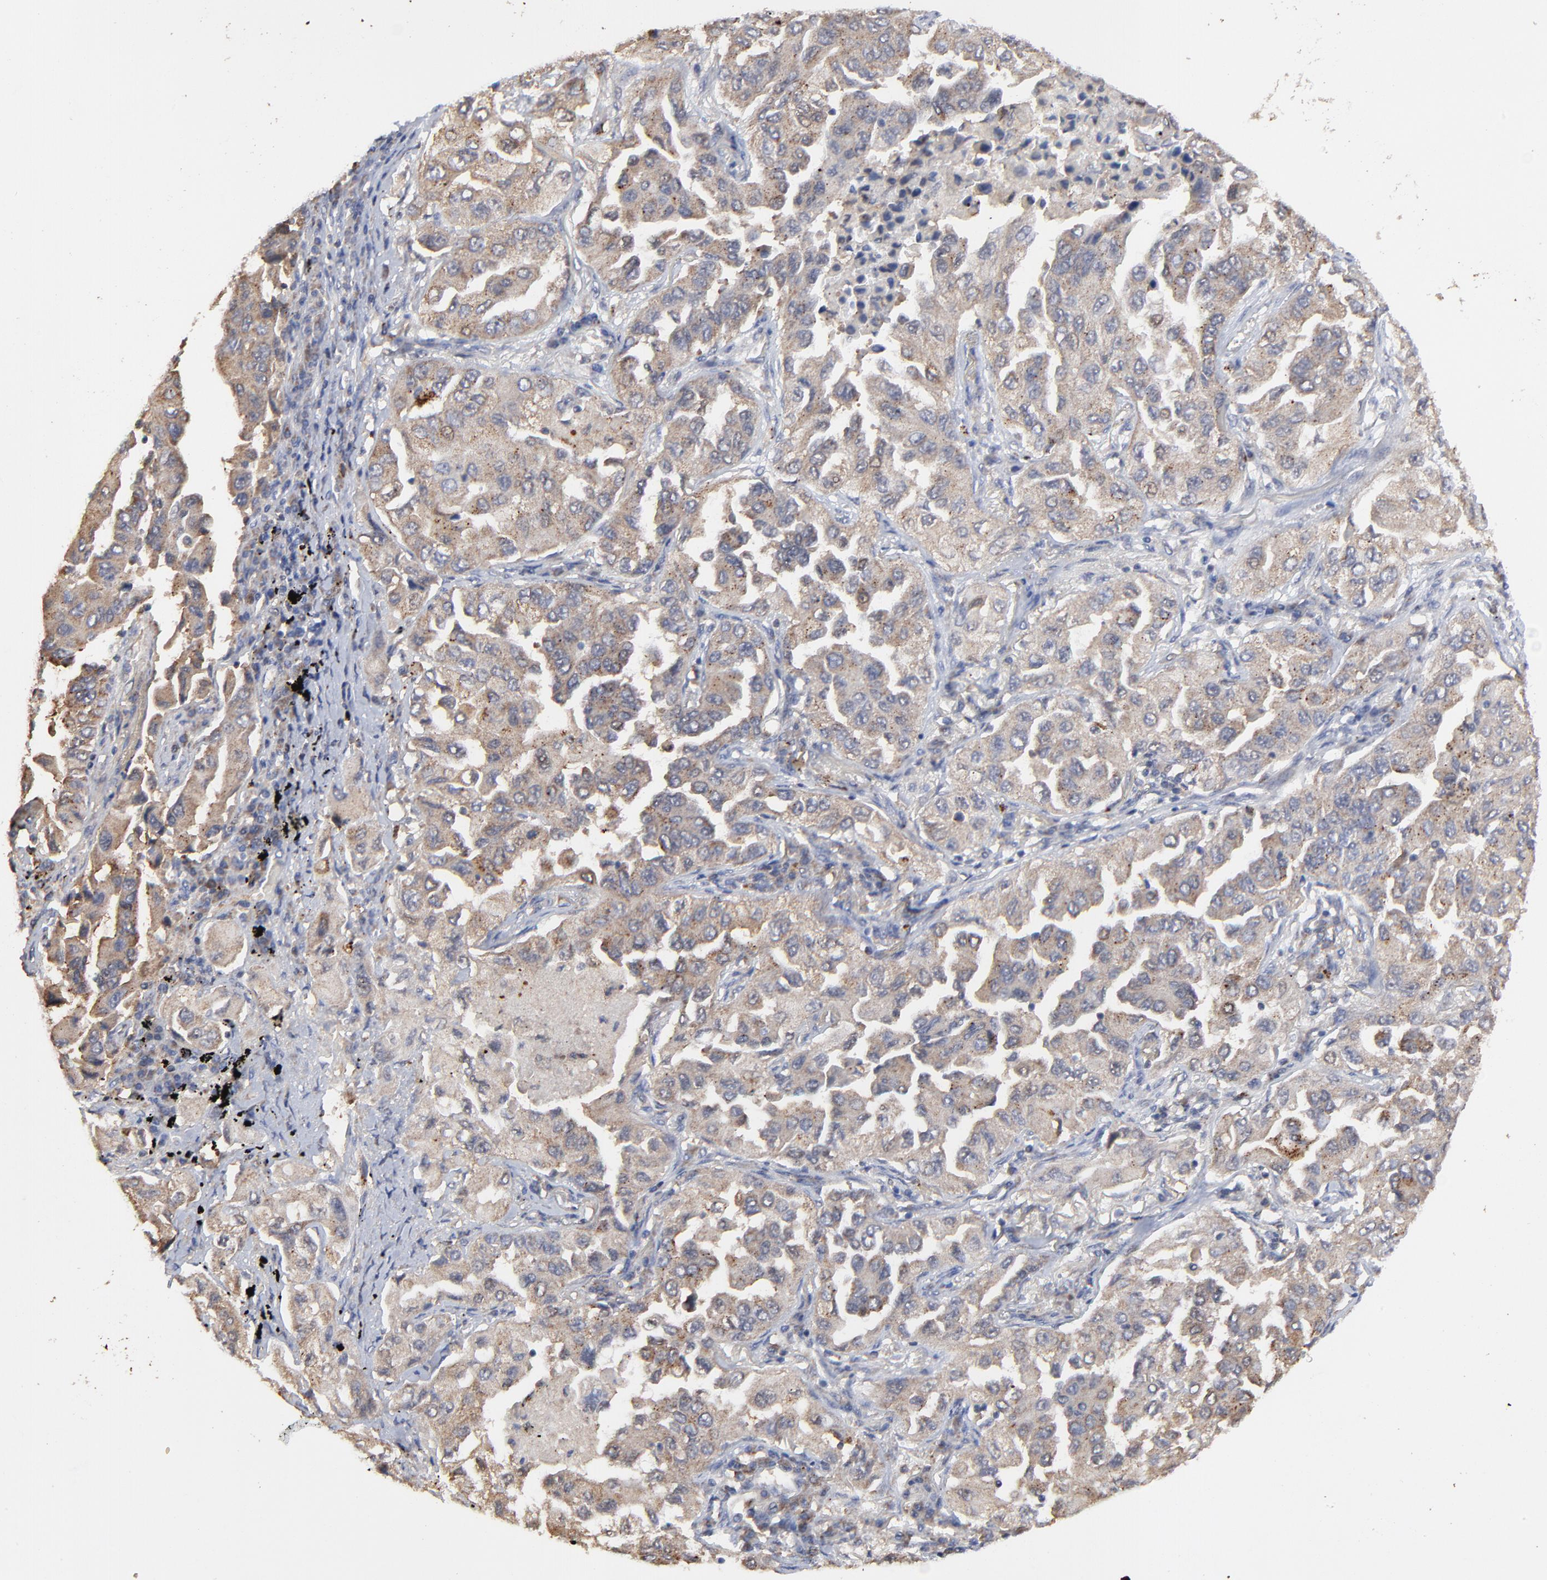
{"staining": {"intensity": "moderate", "quantity": ">75%", "location": "cytoplasmic/membranous"}, "tissue": "lung cancer", "cell_type": "Tumor cells", "image_type": "cancer", "snomed": [{"axis": "morphology", "description": "Adenocarcinoma, NOS"}, {"axis": "topography", "description": "Lung"}], "caption": "The photomicrograph shows a brown stain indicating the presence of a protein in the cytoplasmic/membranous of tumor cells in lung adenocarcinoma.", "gene": "LGALS3", "patient": {"sex": "female", "age": 65}}